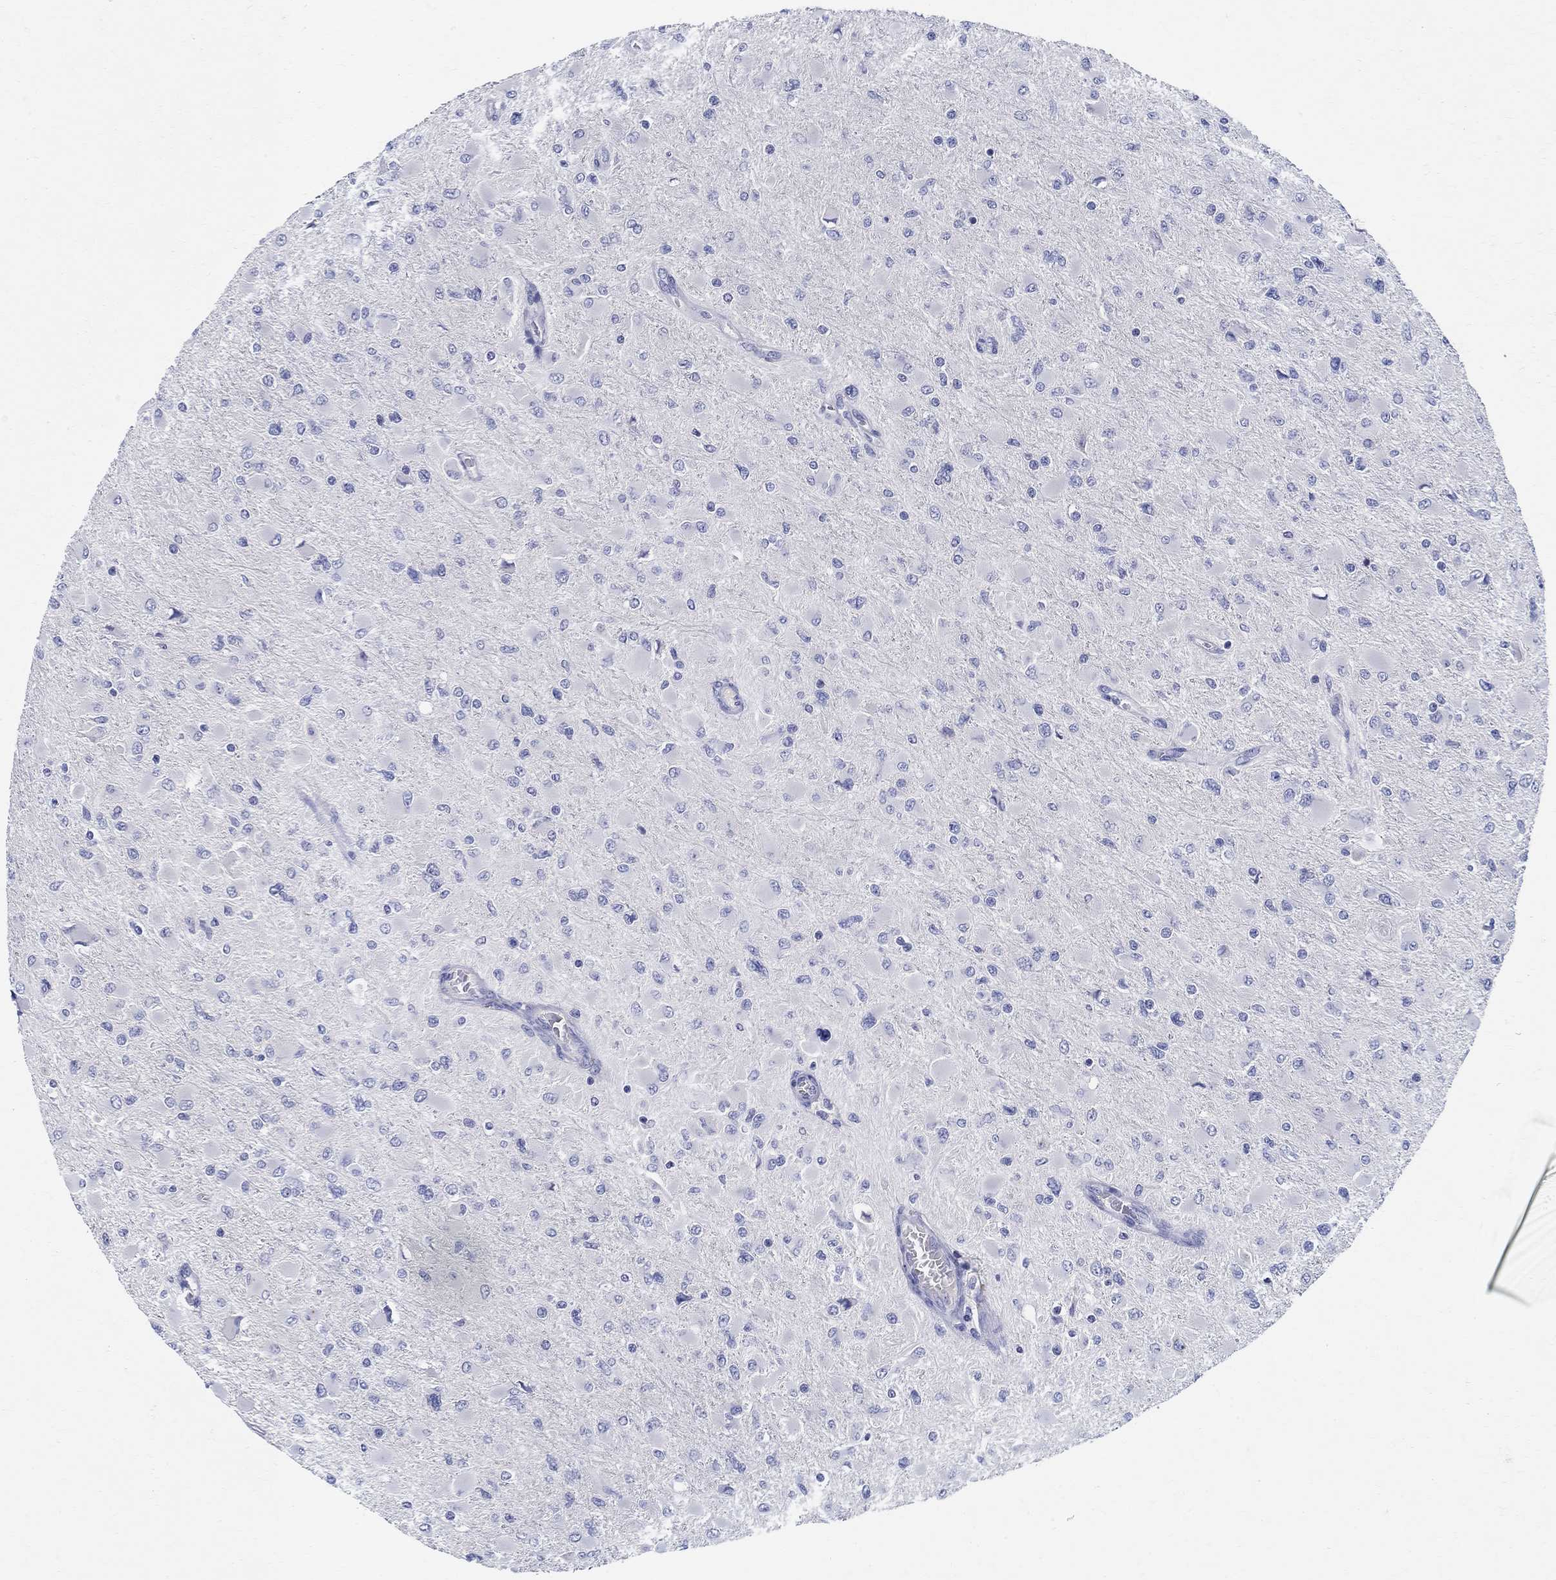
{"staining": {"intensity": "negative", "quantity": "none", "location": "none"}, "tissue": "glioma", "cell_type": "Tumor cells", "image_type": "cancer", "snomed": [{"axis": "morphology", "description": "Glioma, malignant, High grade"}, {"axis": "topography", "description": "Cerebral cortex"}], "caption": "Immunohistochemistry micrograph of malignant glioma (high-grade) stained for a protein (brown), which exhibits no staining in tumor cells.", "gene": "CRYGD", "patient": {"sex": "female", "age": 36}}